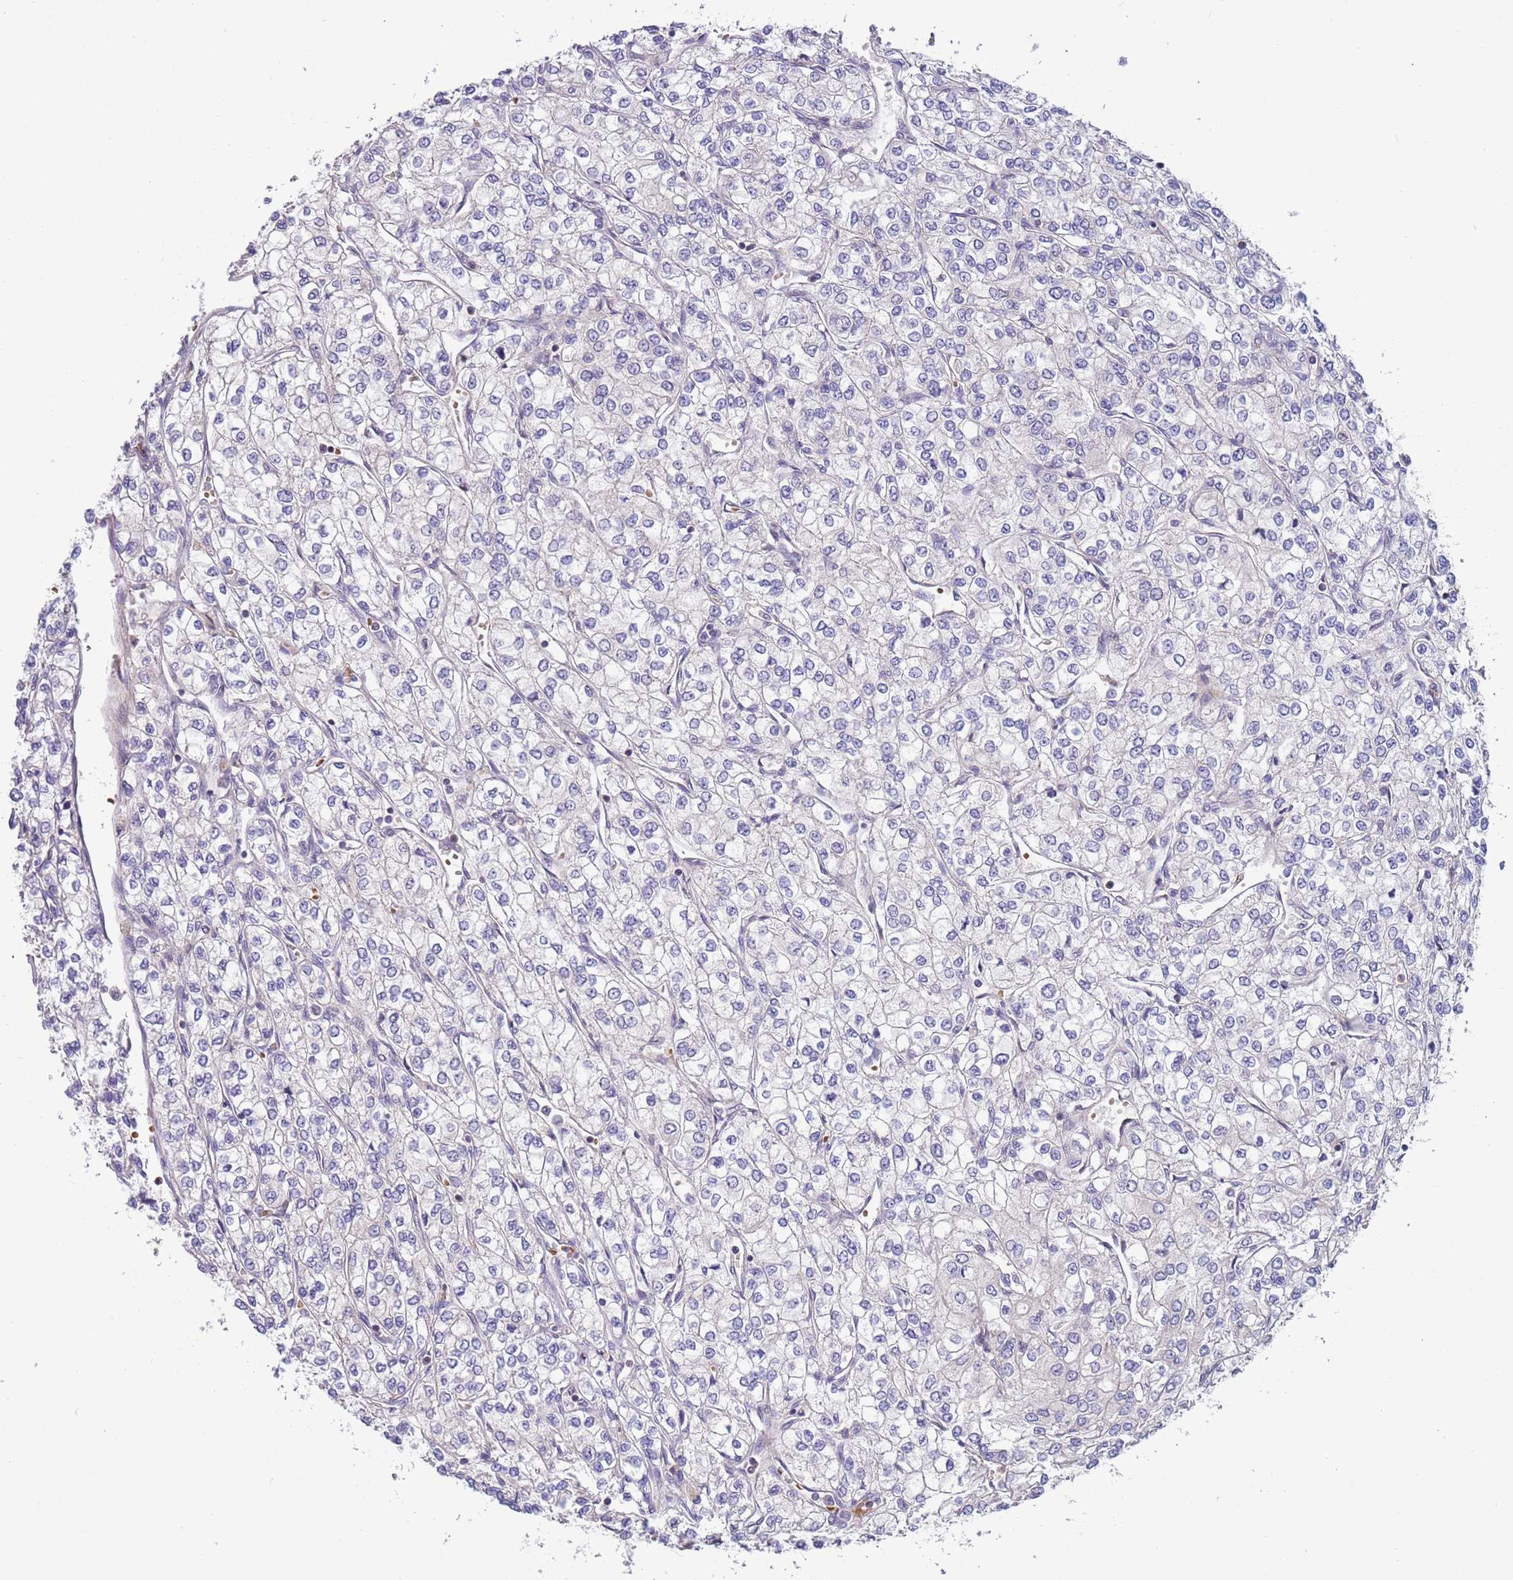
{"staining": {"intensity": "negative", "quantity": "none", "location": "none"}, "tissue": "renal cancer", "cell_type": "Tumor cells", "image_type": "cancer", "snomed": [{"axis": "morphology", "description": "Adenocarcinoma, NOS"}, {"axis": "topography", "description": "Kidney"}], "caption": "Protein analysis of adenocarcinoma (renal) displays no significant expression in tumor cells.", "gene": "ITGB6", "patient": {"sex": "male", "age": 80}}